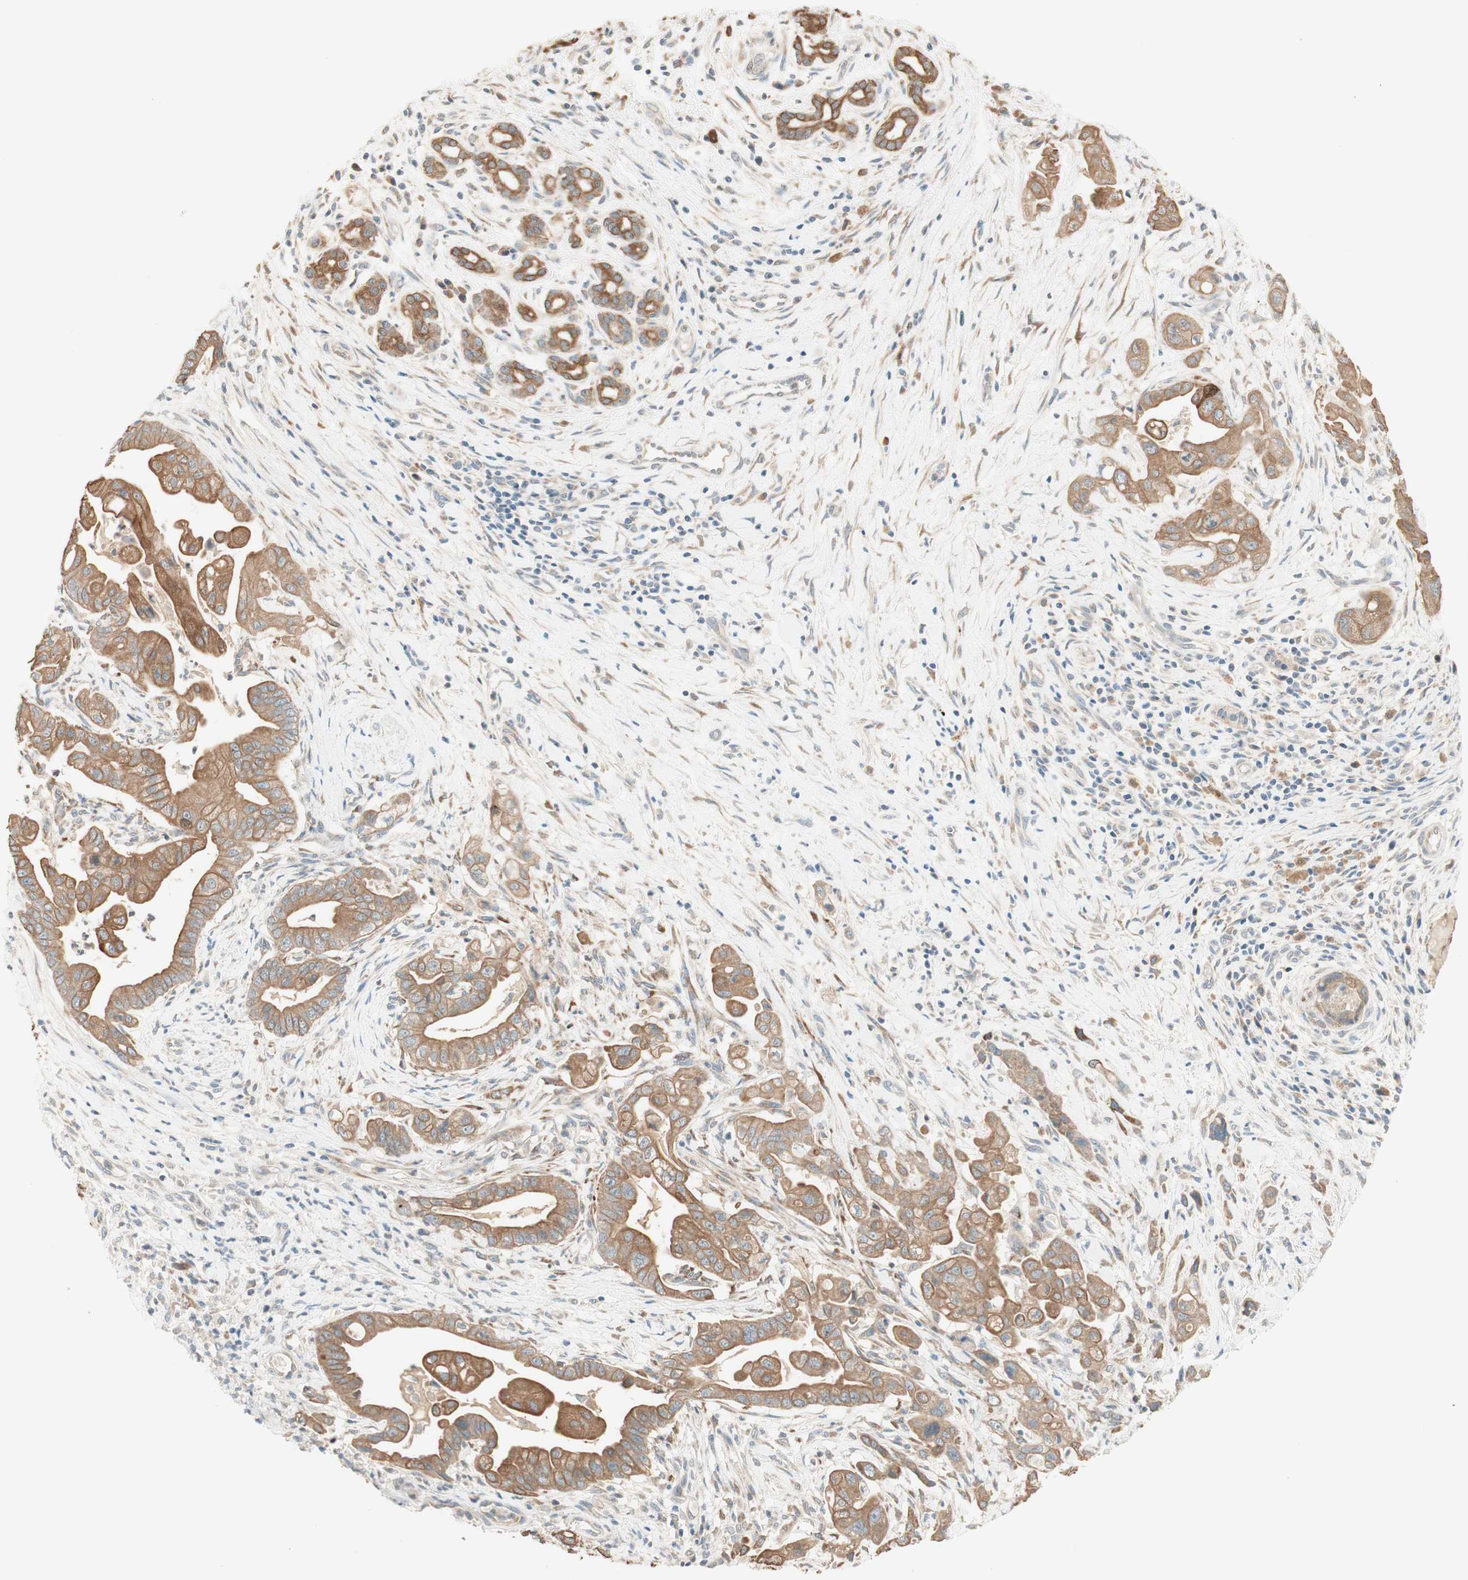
{"staining": {"intensity": "moderate", "quantity": ">75%", "location": "cytoplasmic/membranous"}, "tissue": "pancreatic cancer", "cell_type": "Tumor cells", "image_type": "cancer", "snomed": [{"axis": "morphology", "description": "Adenocarcinoma, NOS"}, {"axis": "topography", "description": "Pancreas"}], "caption": "Approximately >75% of tumor cells in adenocarcinoma (pancreatic) show moderate cytoplasmic/membranous protein expression as visualized by brown immunohistochemical staining.", "gene": "CLCN2", "patient": {"sex": "female", "age": 75}}